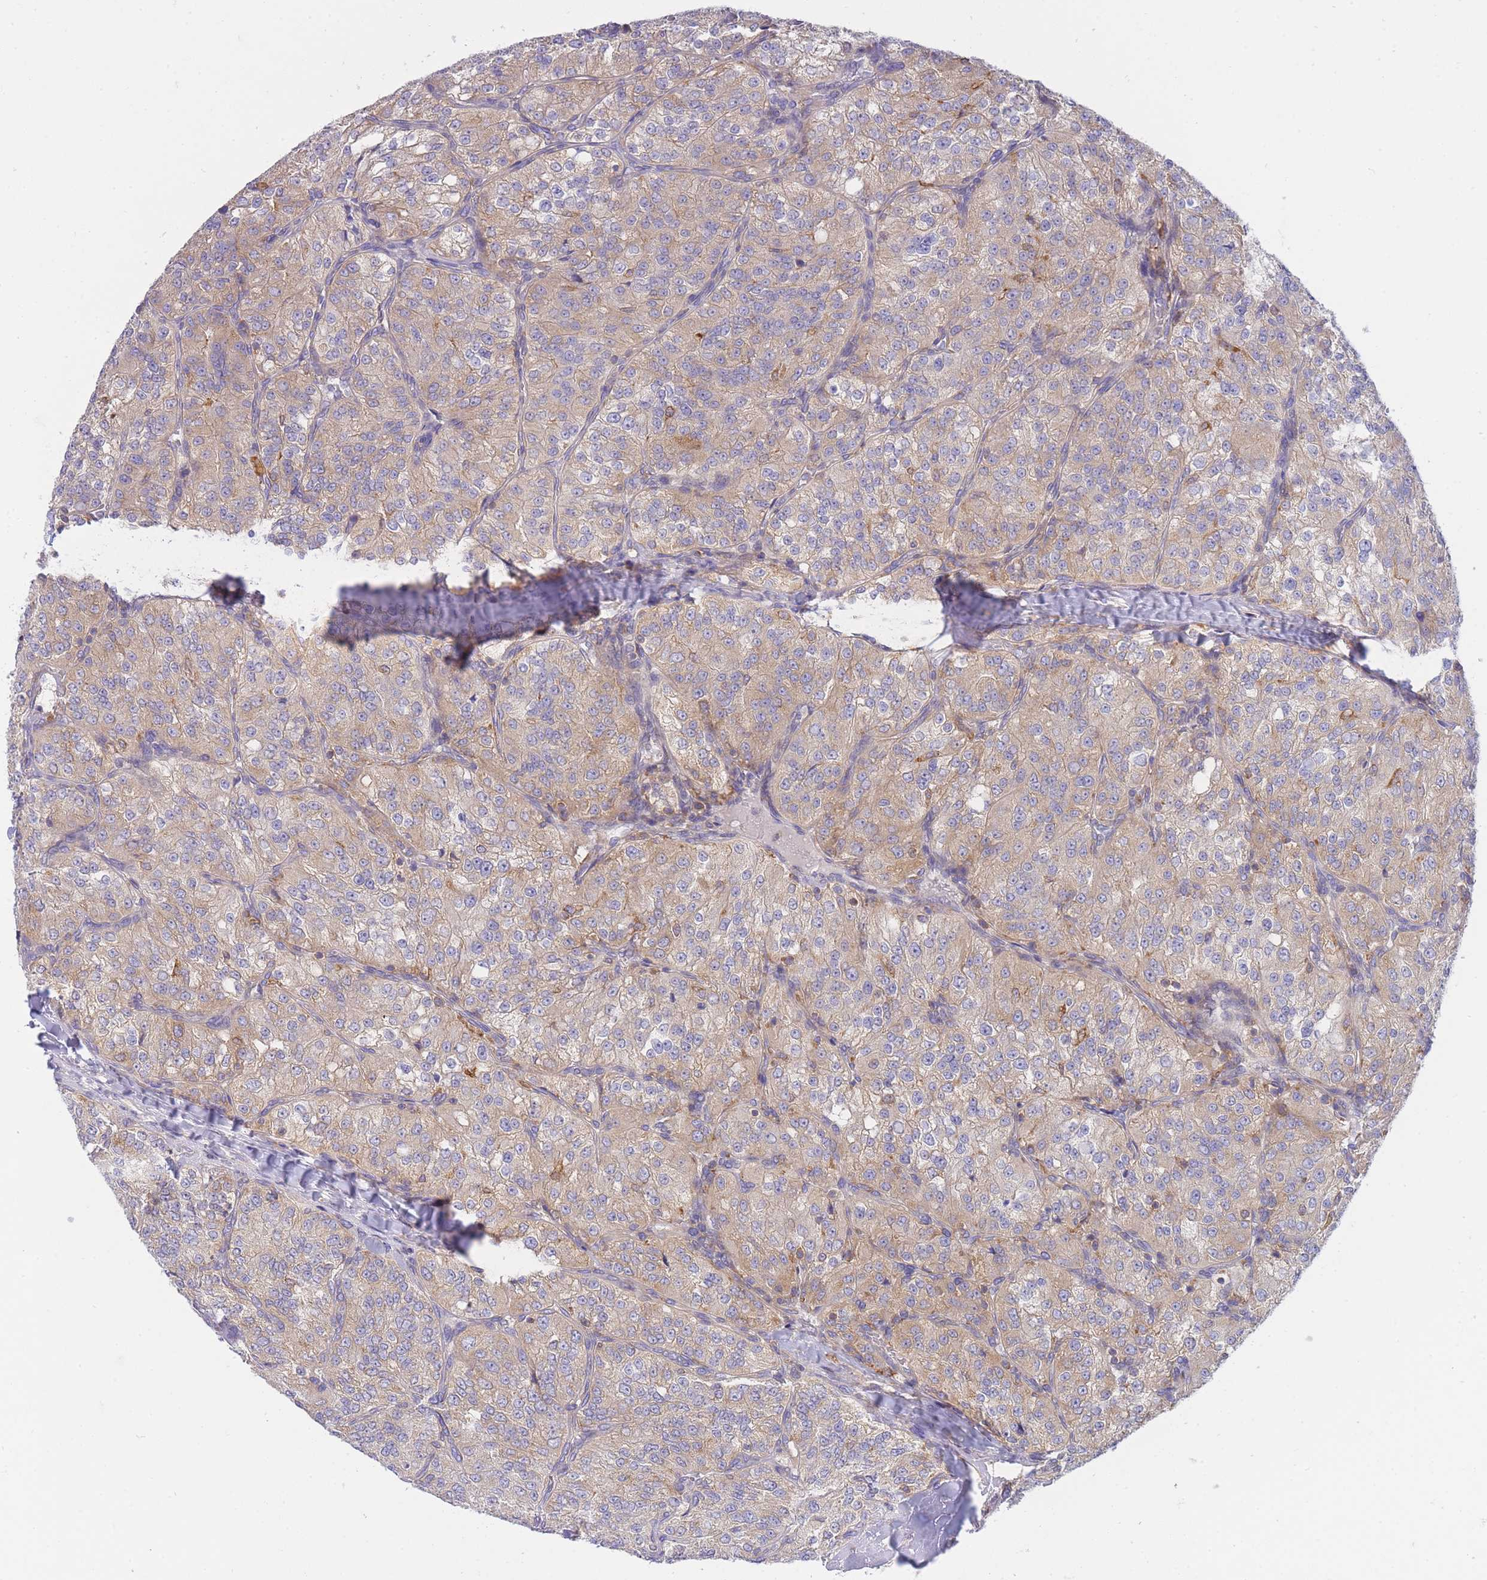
{"staining": {"intensity": "weak", "quantity": ">75%", "location": "cytoplasmic/membranous"}, "tissue": "renal cancer", "cell_type": "Tumor cells", "image_type": "cancer", "snomed": [{"axis": "morphology", "description": "Adenocarcinoma, NOS"}, {"axis": "topography", "description": "Kidney"}], "caption": "Renal cancer stained with DAB (3,3'-diaminobenzidine) immunohistochemistry (IHC) exhibits low levels of weak cytoplasmic/membranous expression in approximately >75% of tumor cells.", "gene": "SH2B2", "patient": {"sex": "female", "age": 63}}